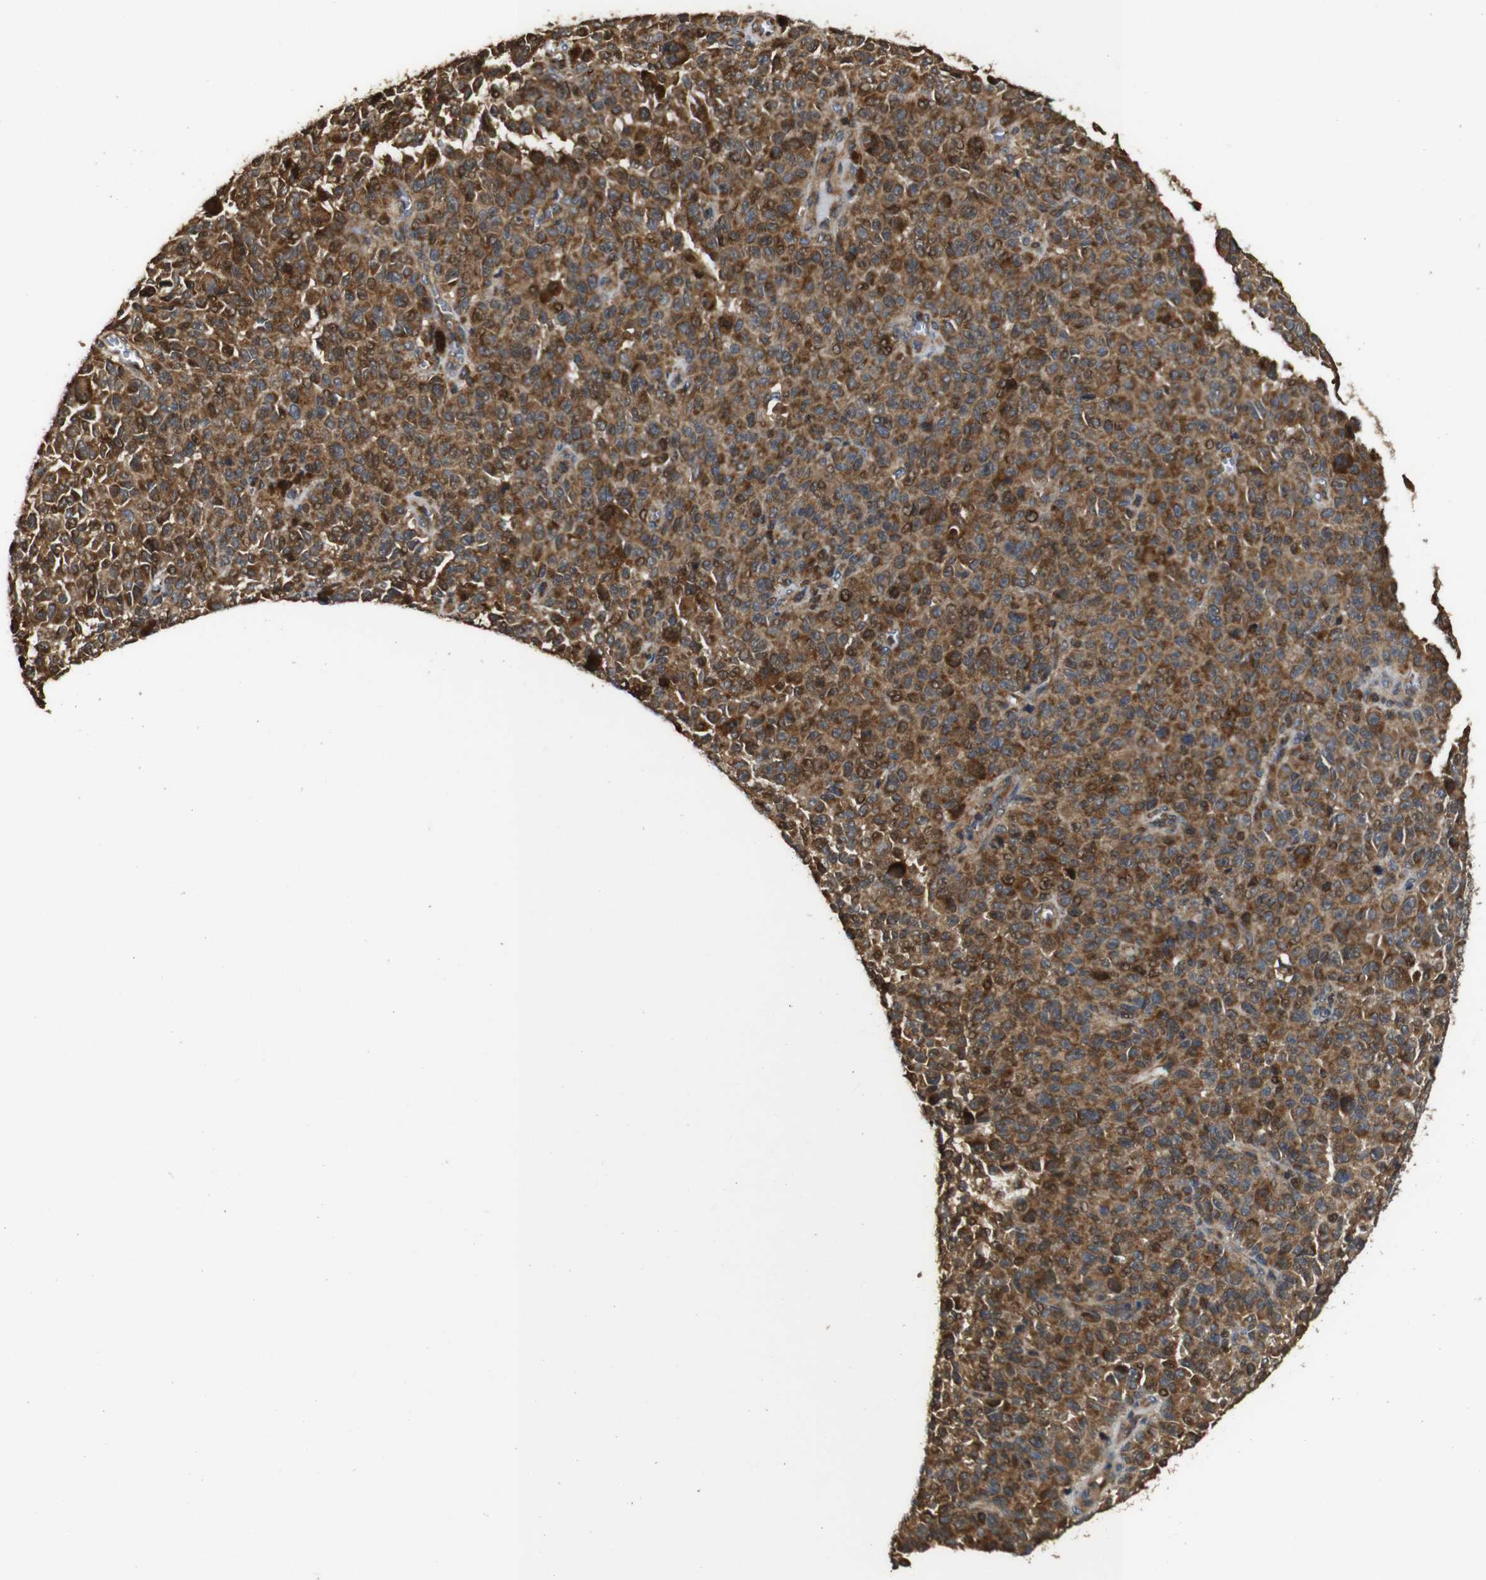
{"staining": {"intensity": "moderate", "quantity": ">75%", "location": "cytoplasmic/membranous"}, "tissue": "melanoma", "cell_type": "Tumor cells", "image_type": "cancer", "snomed": [{"axis": "morphology", "description": "Malignant melanoma, NOS"}, {"axis": "topography", "description": "Skin"}], "caption": "Immunohistochemistry (IHC) photomicrograph of neoplastic tissue: human melanoma stained using IHC exhibits medium levels of moderate protein expression localized specifically in the cytoplasmic/membranous of tumor cells, appearing as a cytoplasmic/membranous brown color.", "gene": "SNN", "patient": {"sex": "female", "age": 82}}